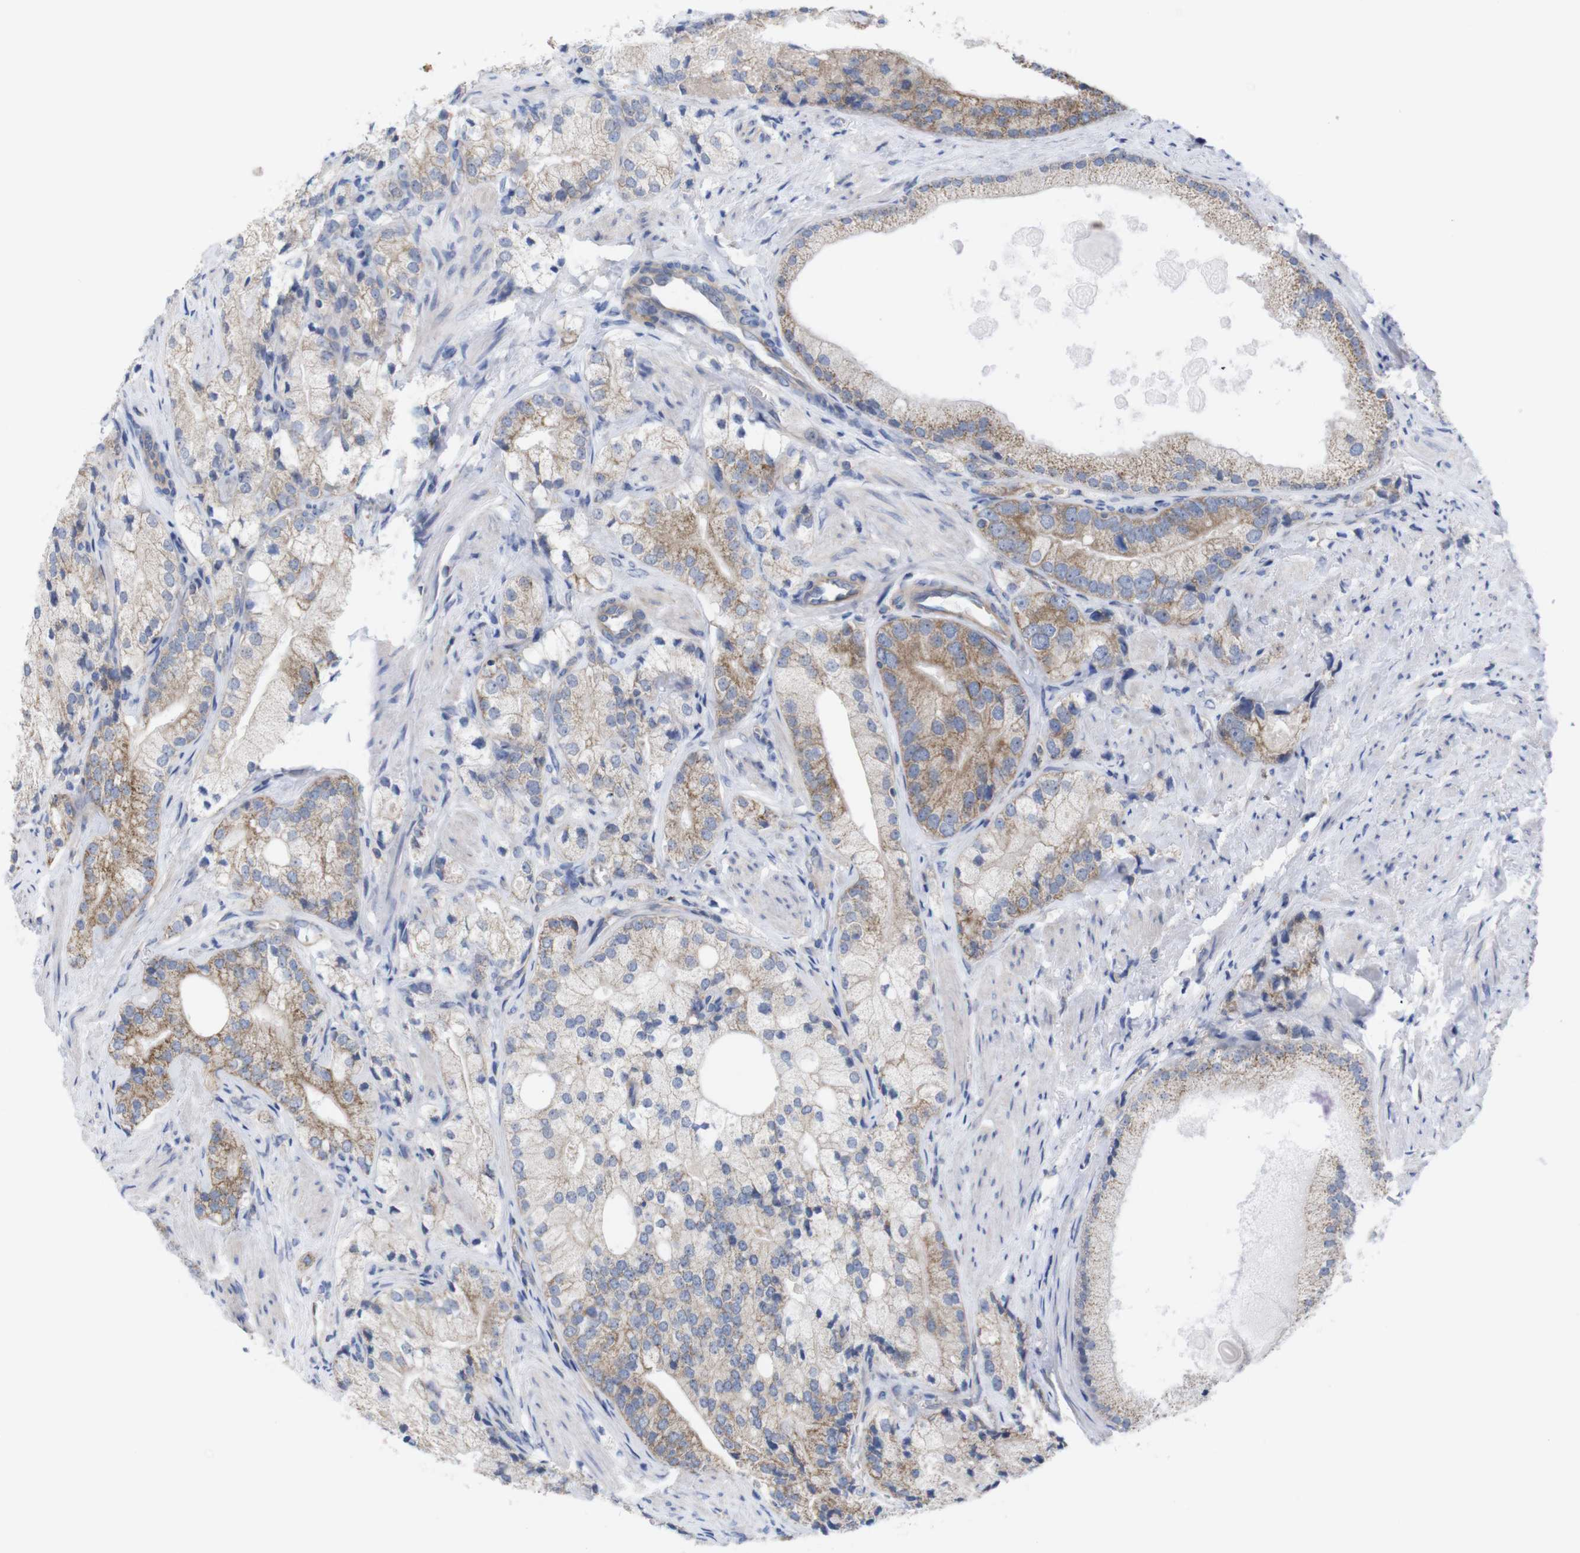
{"staining": {"intensity": "moderate", "quantity": ">75%", "location": "cytoplasmic/membranous"}, "tissue": "prostate cancer", "cell_type": "Tumor cells", "image_type": "cancer", "snomed": [{"axis": "morphology", "description": "Adenocarcinoma, Low grade"}, {"axis": "topography", "description": "Prostate"}], "caption": "Protein expression analysis of prostate cancer (low-grade adenocarcinoma) shows moderate cytoplasmic/membranous staining in about >75% of tumor cells.", "gene": "USH1C", "patient": {"sex": "male", "age": 69}}